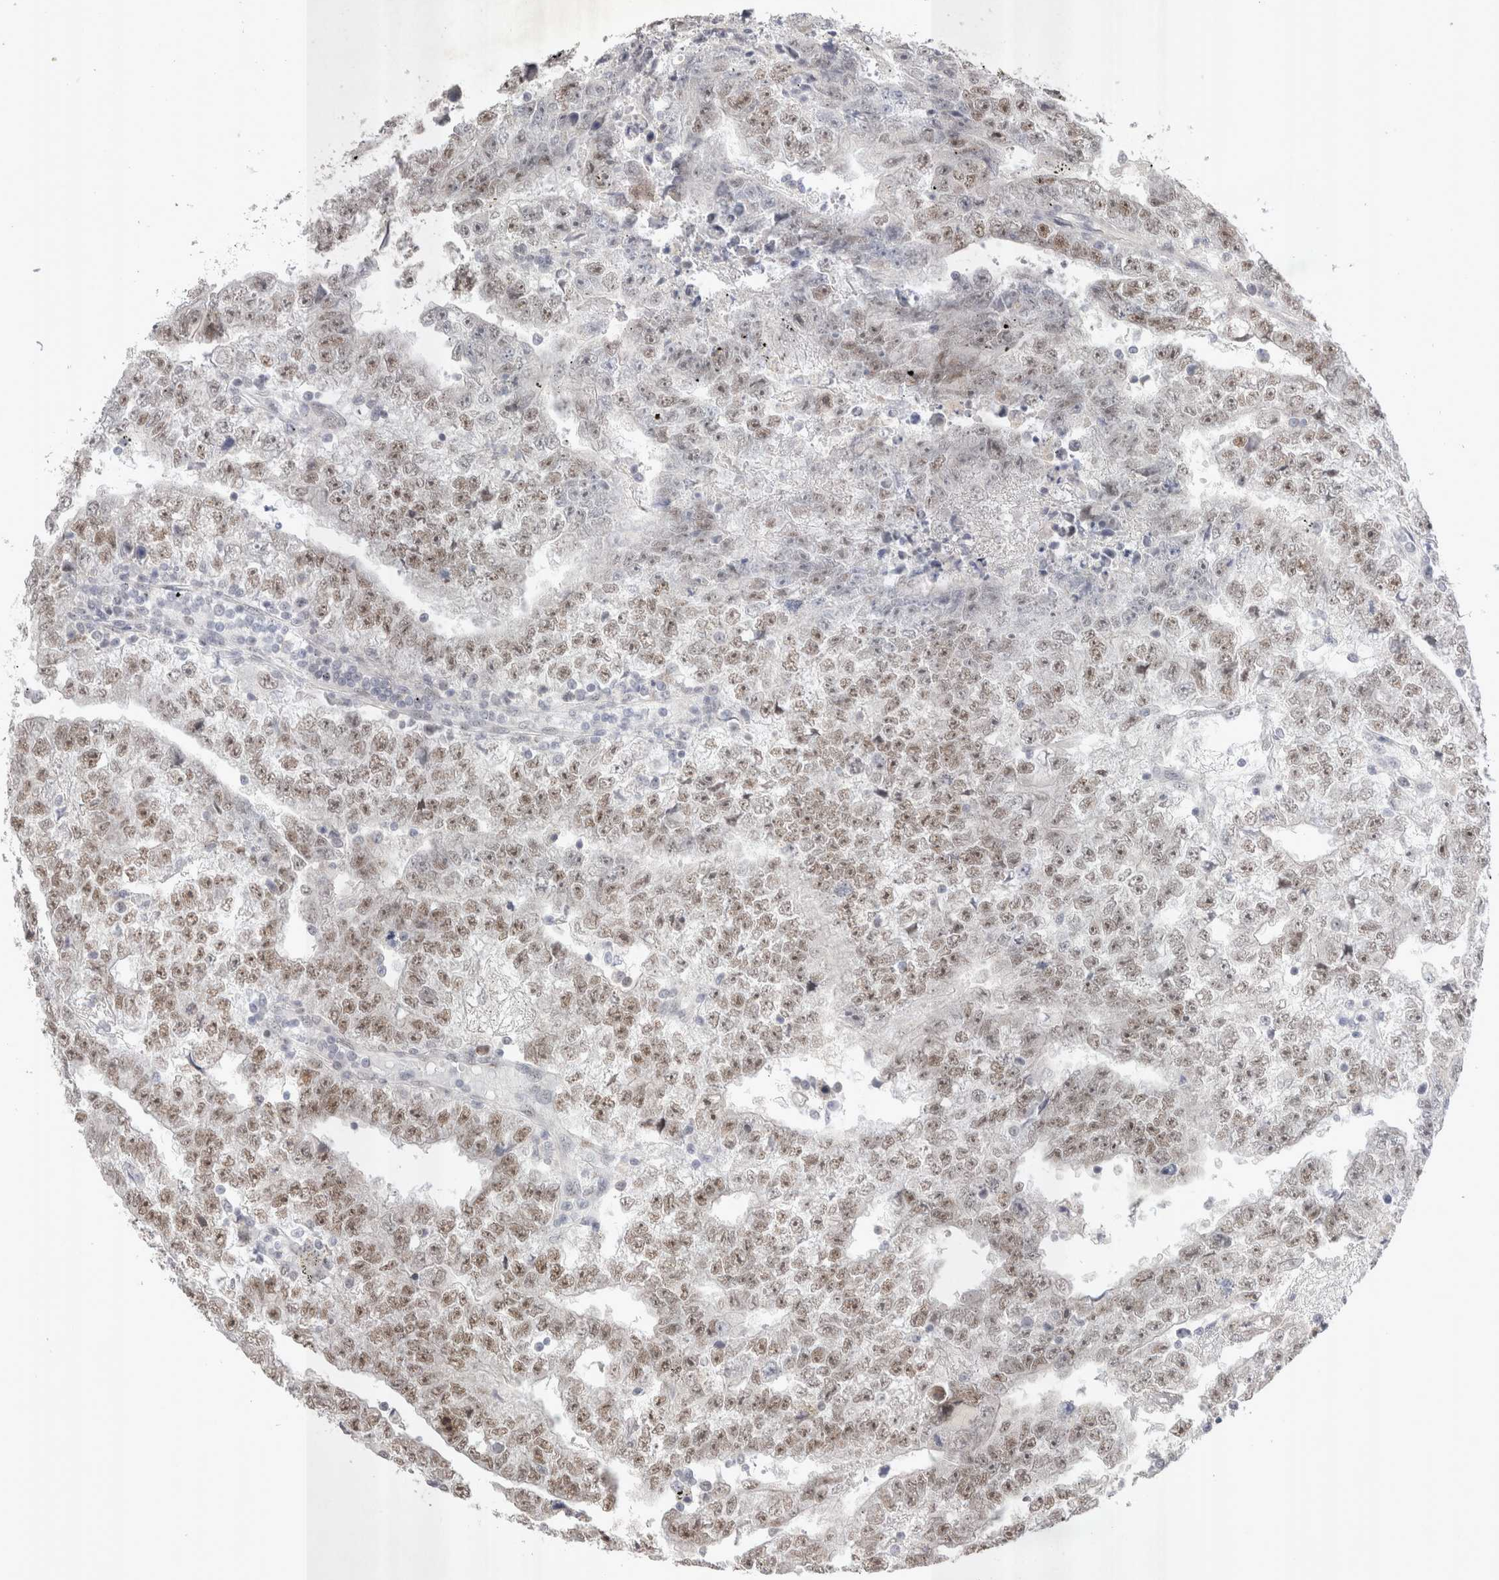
{"staining": {"intensity": "weak", "quantity": ">75%", "location": "nuclear"}, "tissue": "testis cancer", "cell_type": "Tumor cells", "image_type": "cancer", "snomed": [{"axis": "morphology", "description": "Carcinoma, Embryonal, NOS"}, {"axis": "topography", "description": "Testis"}], "caption": "An image of human testis cancer stained for a protein reveals weak nuclear brown staining in tumor cells.", "gene": "RECQL4", "patient": {"sex": "male", "age": 25}}